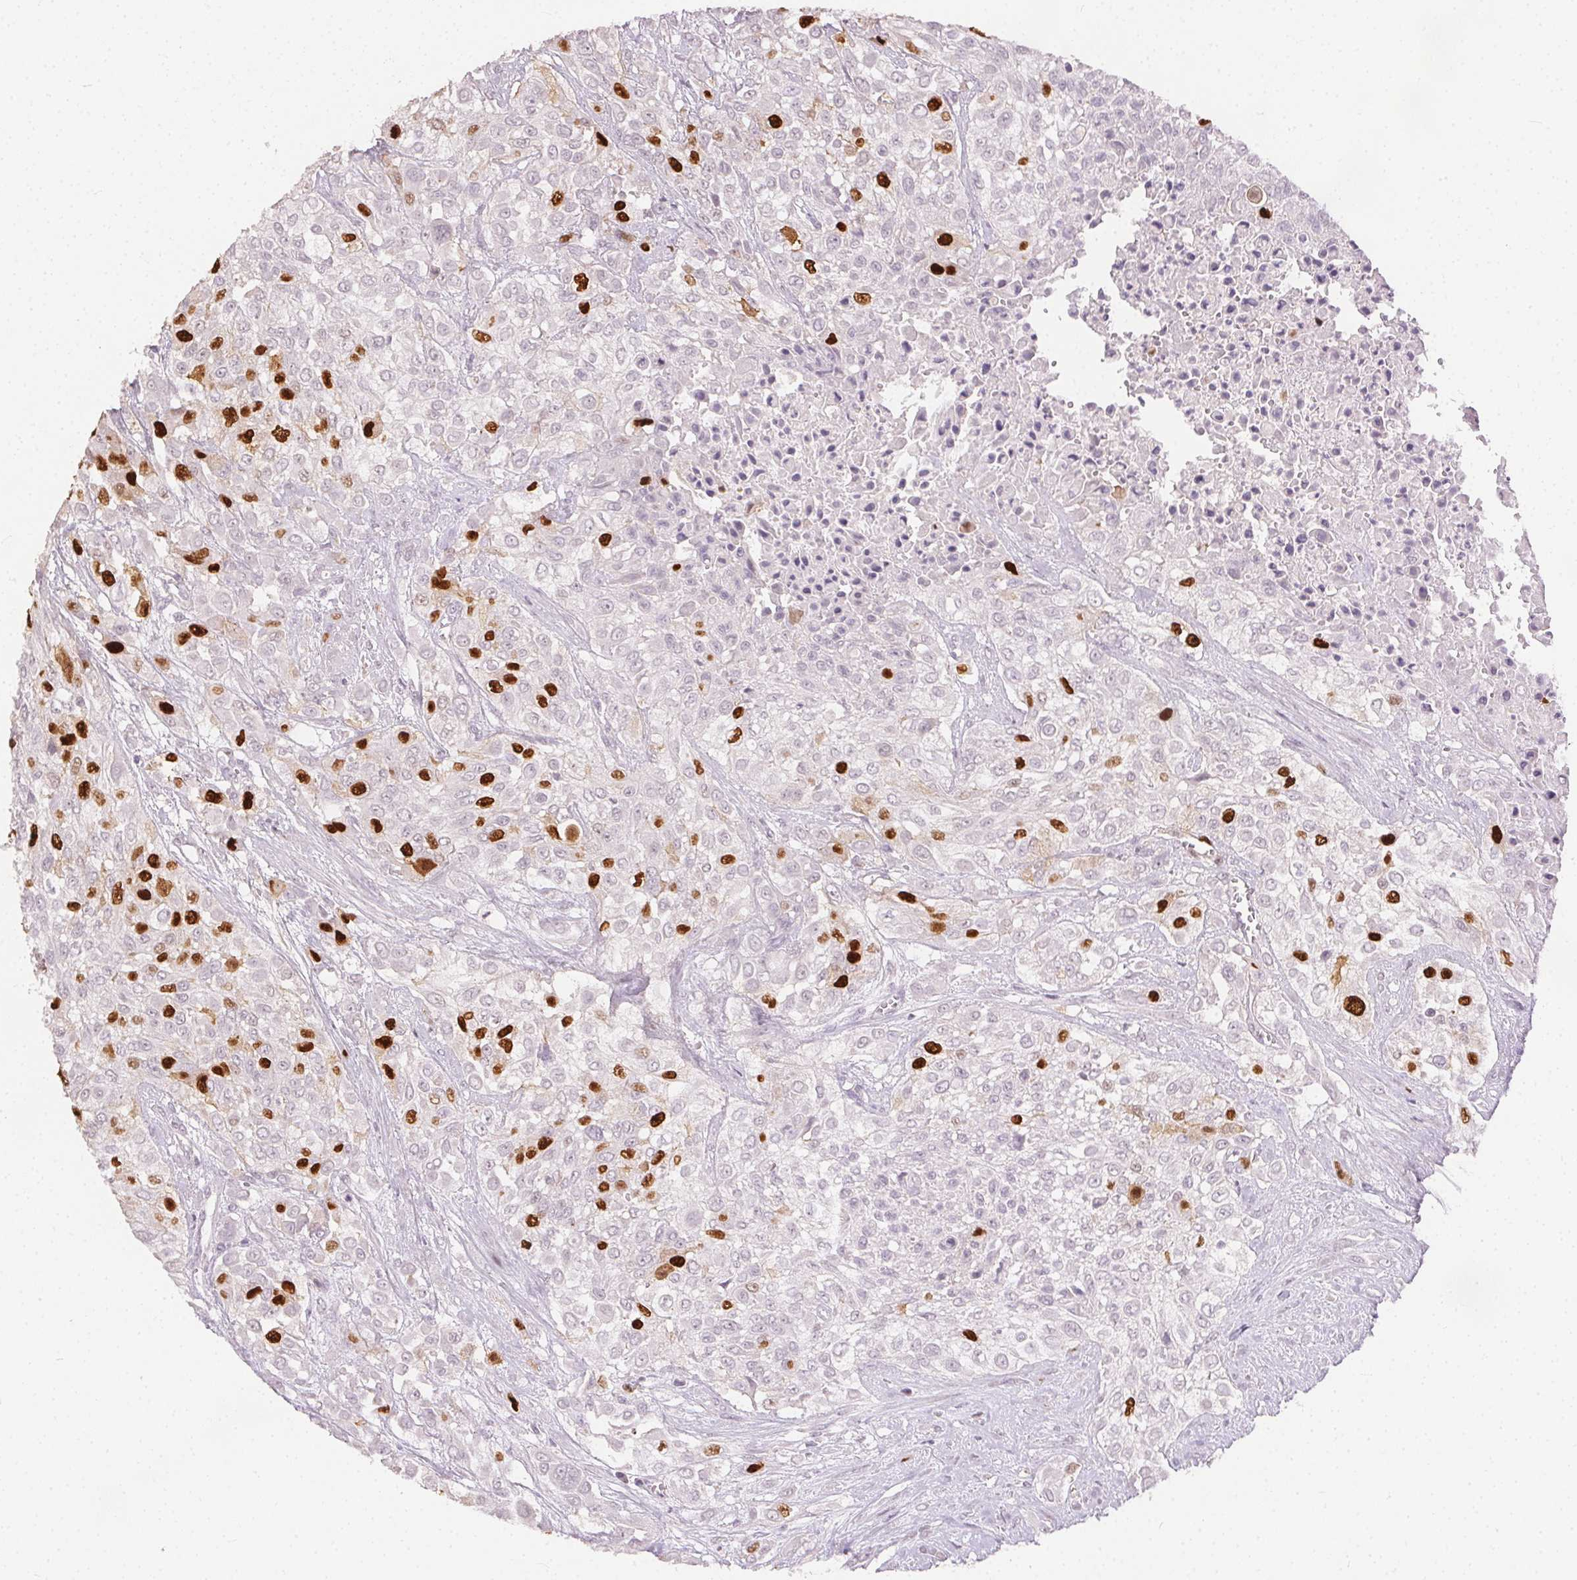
{"staining": {"intensity": "strong", "quantity": "<25%", "location": "nuclear"}, "tissue": "urothelial cancer", "cell_type": "Tumor cells", "image_type": "cancer", "snomed": [{"axis": "morphology", "description": "Urothelial carcinoma, High grade"}, {"axis": "topography", "description": "Urinary bladder"}], "caption": "Brown immunohistochemical staining in human urothelial carcinoma (high-grade) demonstrates strong nuclear expression in about <25% of tumor cells.", "gene": "ANLN", "patient": {"sex": "male", "age": 57}}